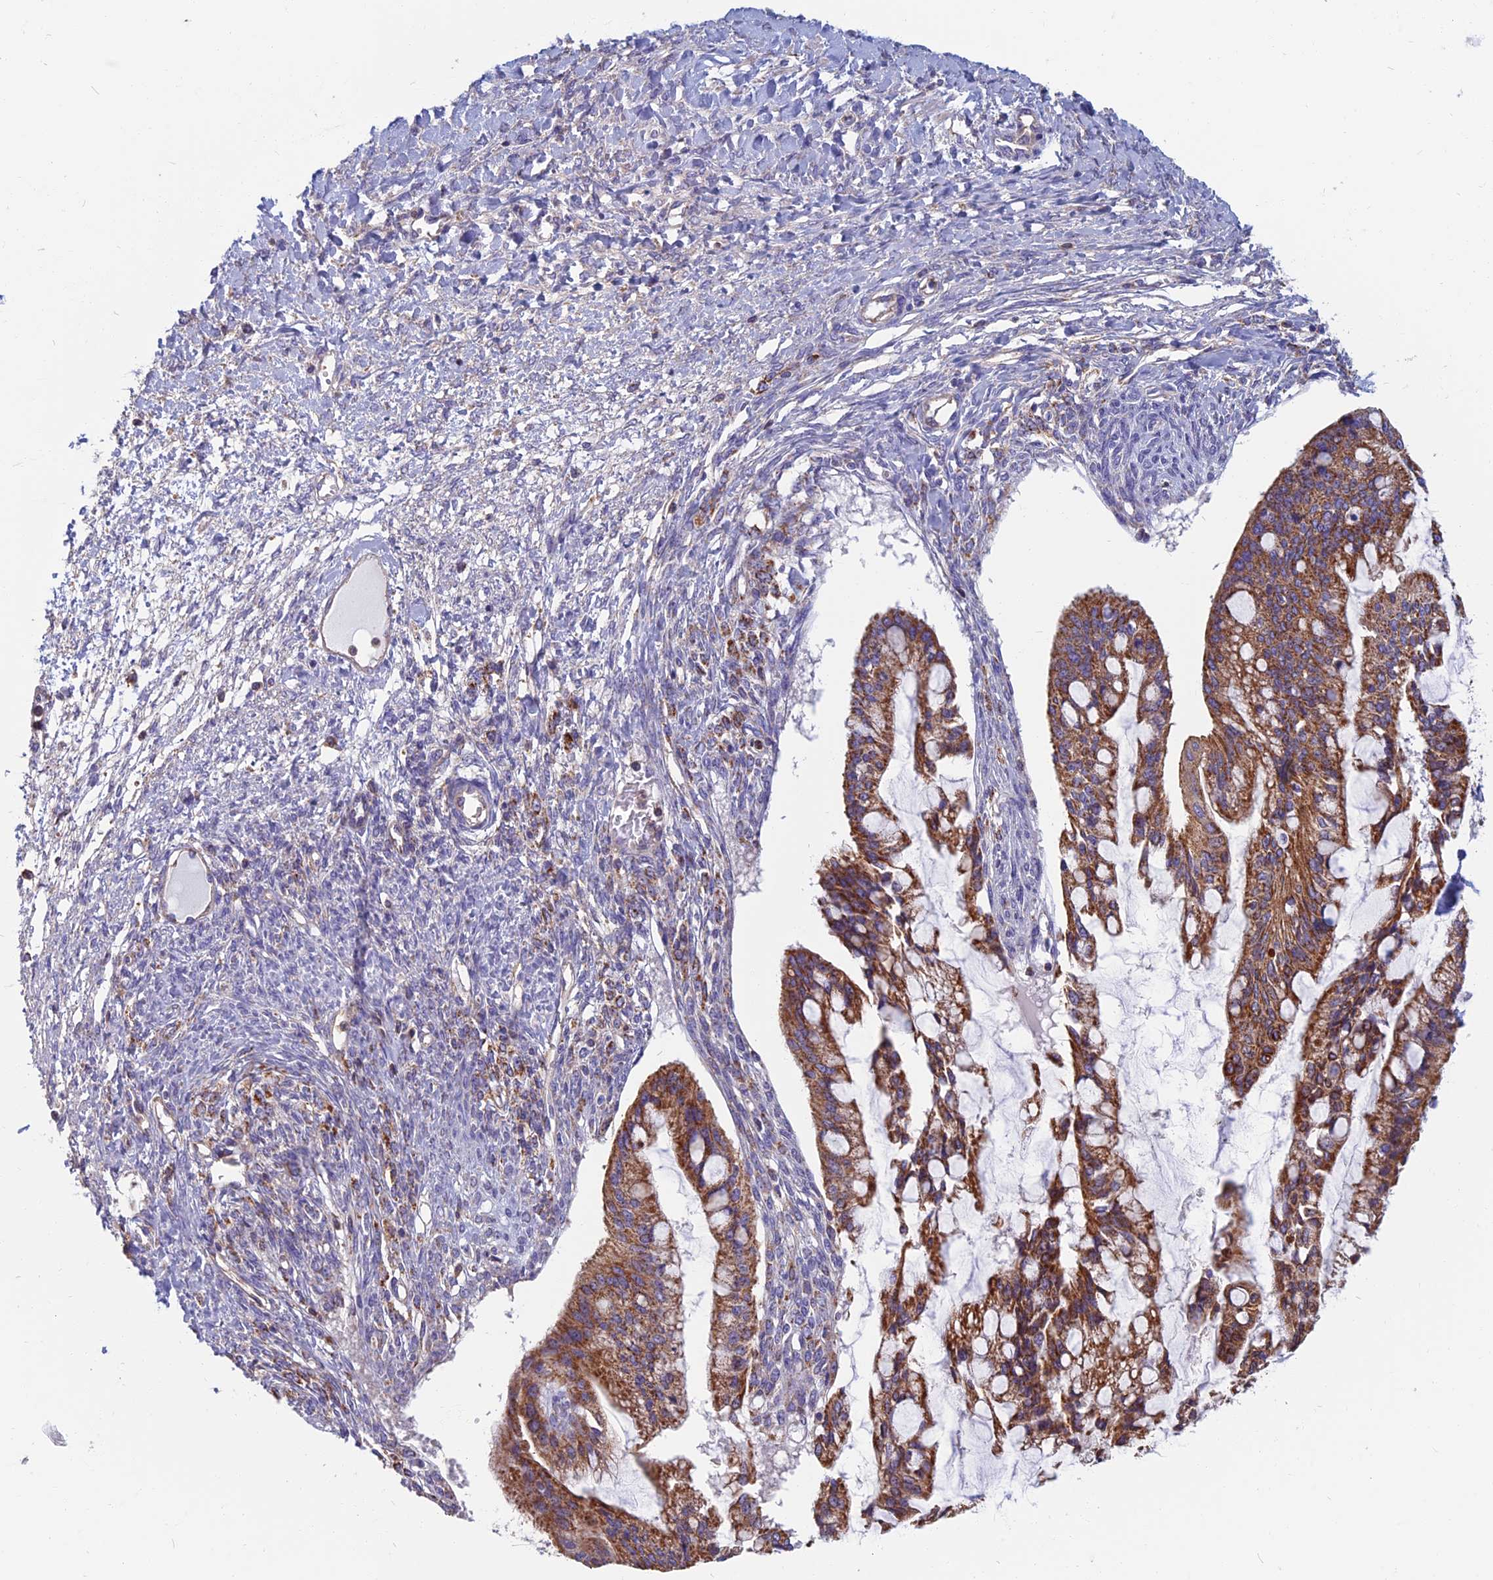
{"staining": {"intensity": "strong", "quantity": ">75%", "location": "cytoplasmic/membranous"}, "tissue": "ovarian cancer", "cell_type": "Tumor cells", "image_type": "cancer", "snomed": [{"axis": "morphology", "description": "Cystadenocarcinoma, mucinous, NOS"}, {"axis": "topography", "description": "Ovary"}], "caption": "Immunohistochemical staining of mucinous cystadenocarcinoma (ovarian) exhibits strong cytoplasmic/membranous protein expression in approximately >75% of tumor cells. The protein is shown in brown color, while the nuclei are stained blue.", "gene": "HSD17B8", "patient": {"sex": "female", "age": 73}}